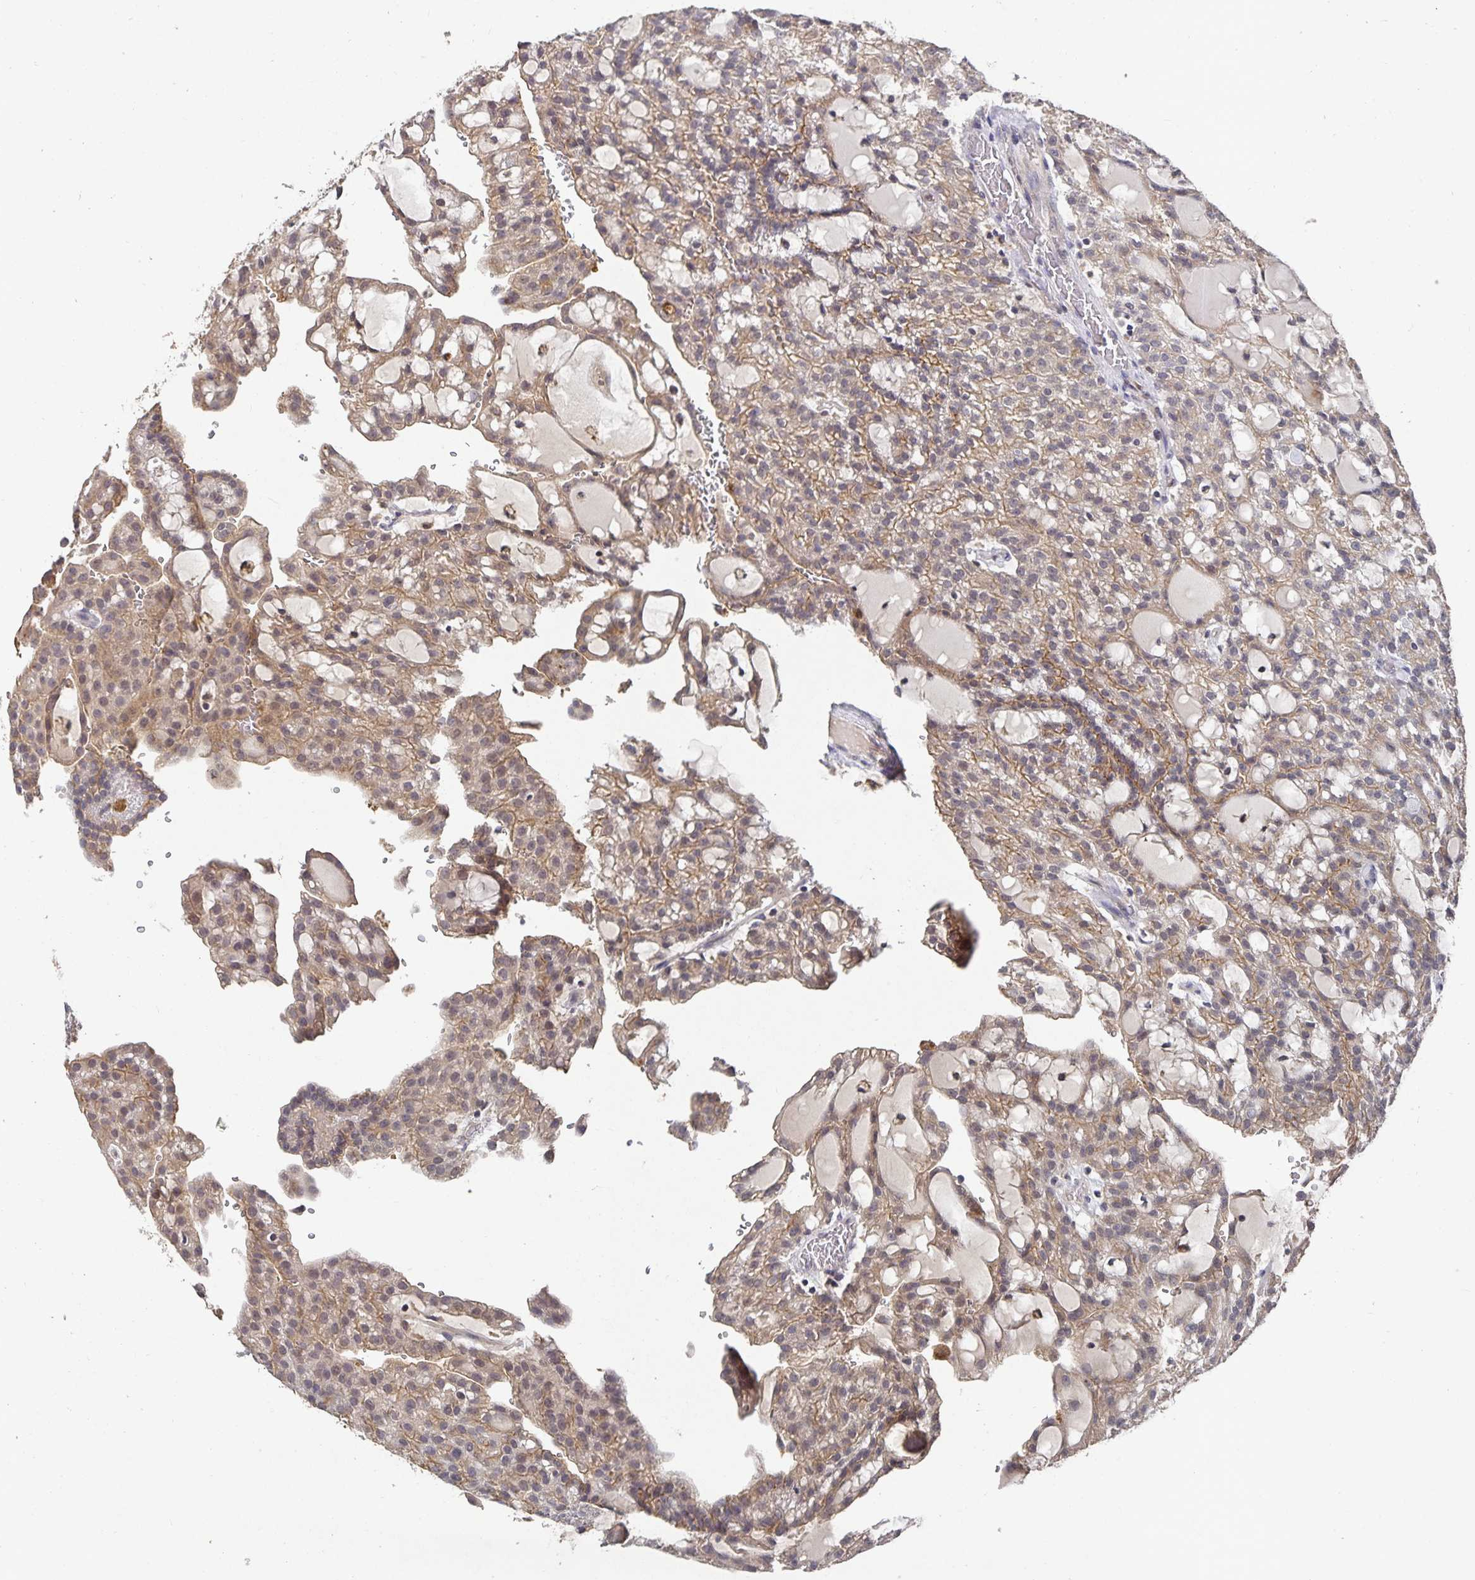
{"staining": {"intensity": "moderate", "quantity": ">75%", "location": "cytoplasmic/membranous"}, "tissue": "renal cancer", "cell_type": "Tumor cells", "image_type": "cancer", "snomed": [{"axis": "morphology", "description": "Adenocarcinoma, NOS"}, {"axis": "topography", "description": "Kidney"}], "caption": "Moderate cytoplasmic/membranous positivity for a protein is appreciated in approximately >75% of tumor cells of renal cancer (adenocarcinoma) using immunohistochemistry.", "gene": "HEPN1", "patient": {"sex": "male", "age": 63}}